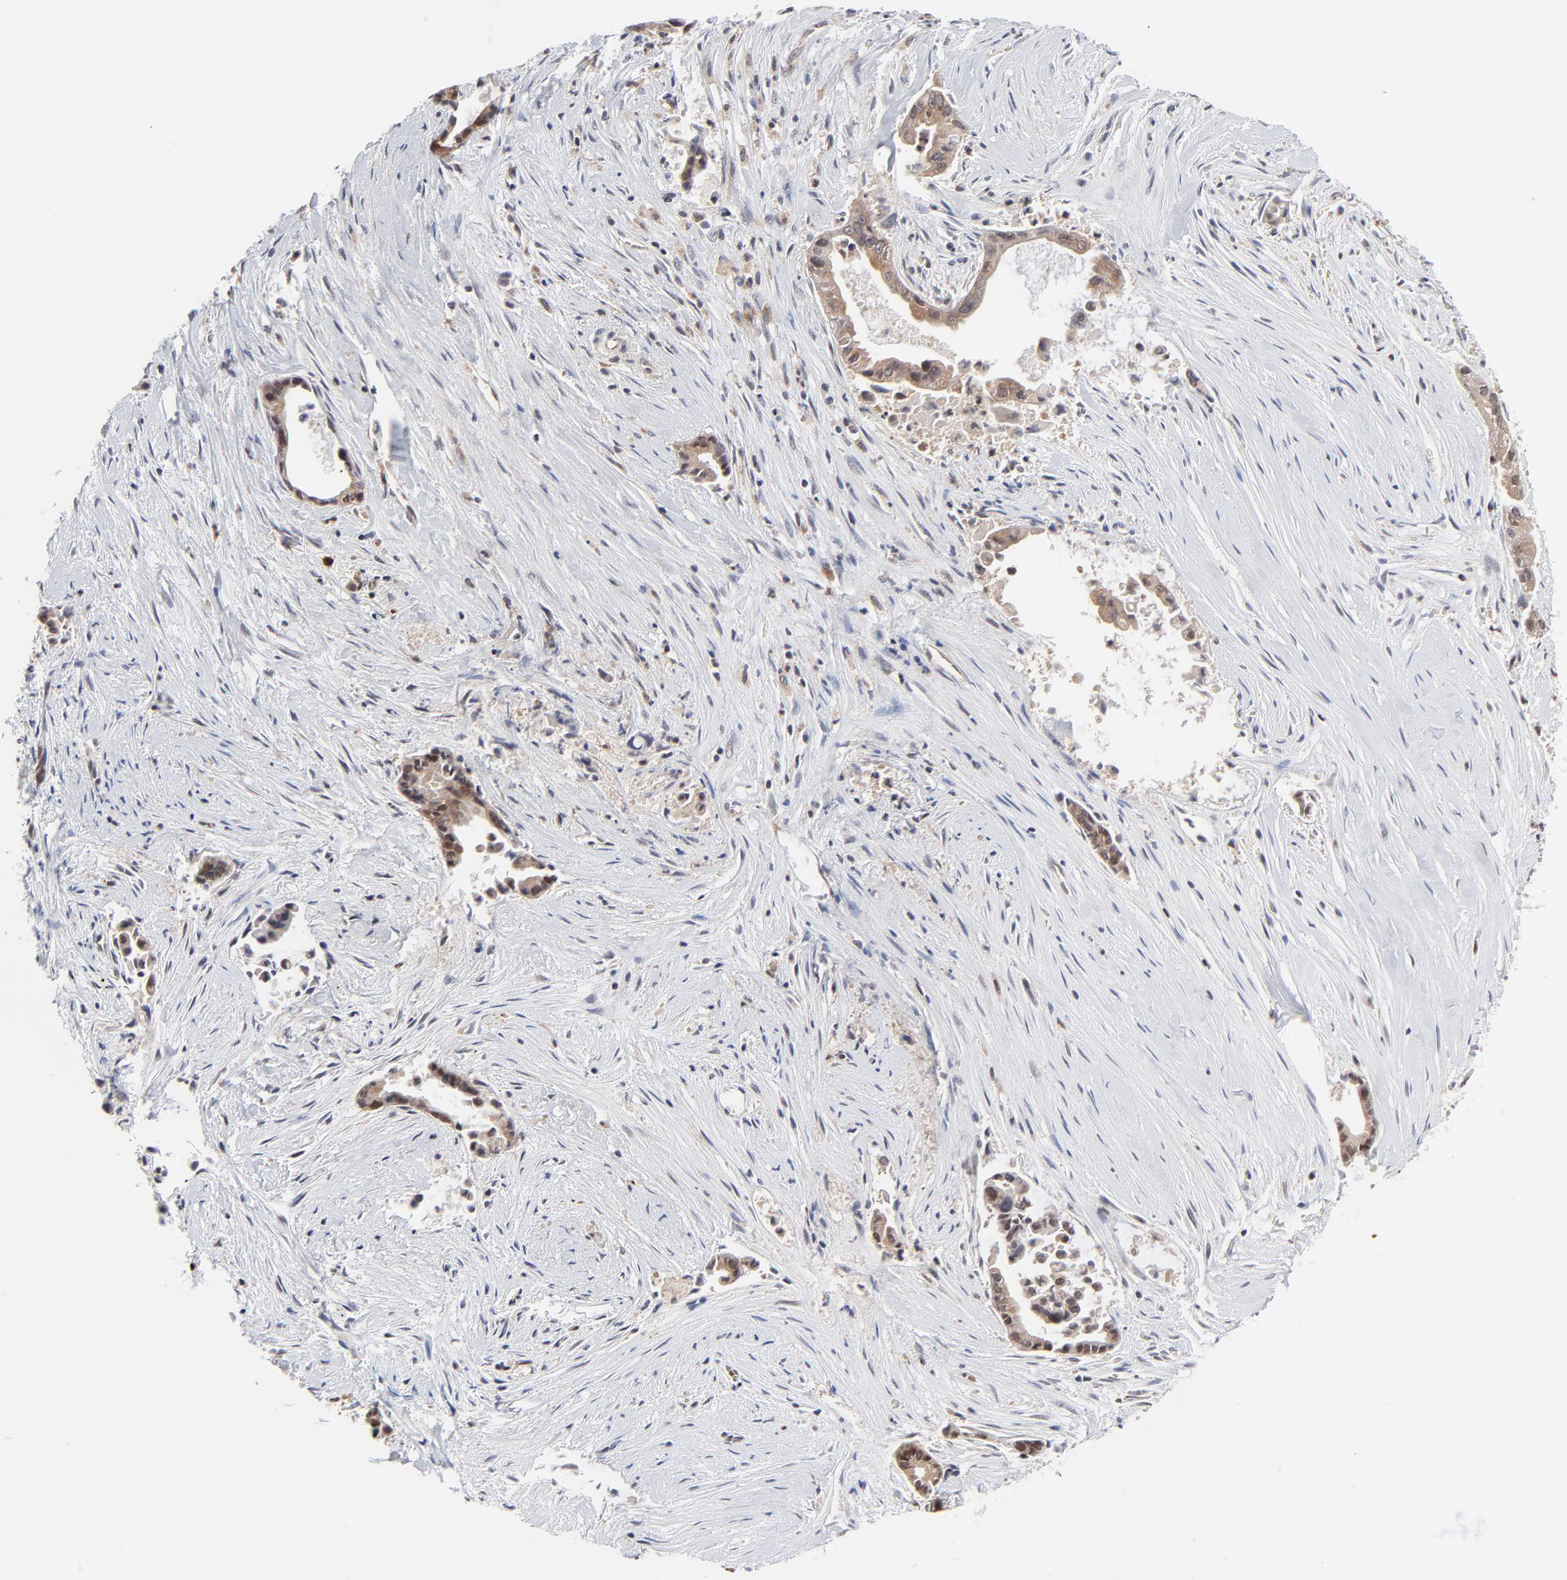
{"staining": {"intensity": "moderate", "quantity": ">75%", "location": "cytoplasmic/membranous,nuclear"}, "tissue": "liver cancer", "cell_type": "Tumor cells", "image_type": "cancer", "snomed": [{"axis": "morphology", "description": "Cholangiocarcinoma"}, {"axis": "topography", "description": "Liver"}], "caption": "Tumor cells display medium levels of moderate cytoplasmic/membranous and nuclear positivity in about >75% of cells in liver cancer.", "gene": "CASP10", "patient": {"sex": "female", "age": 55}}